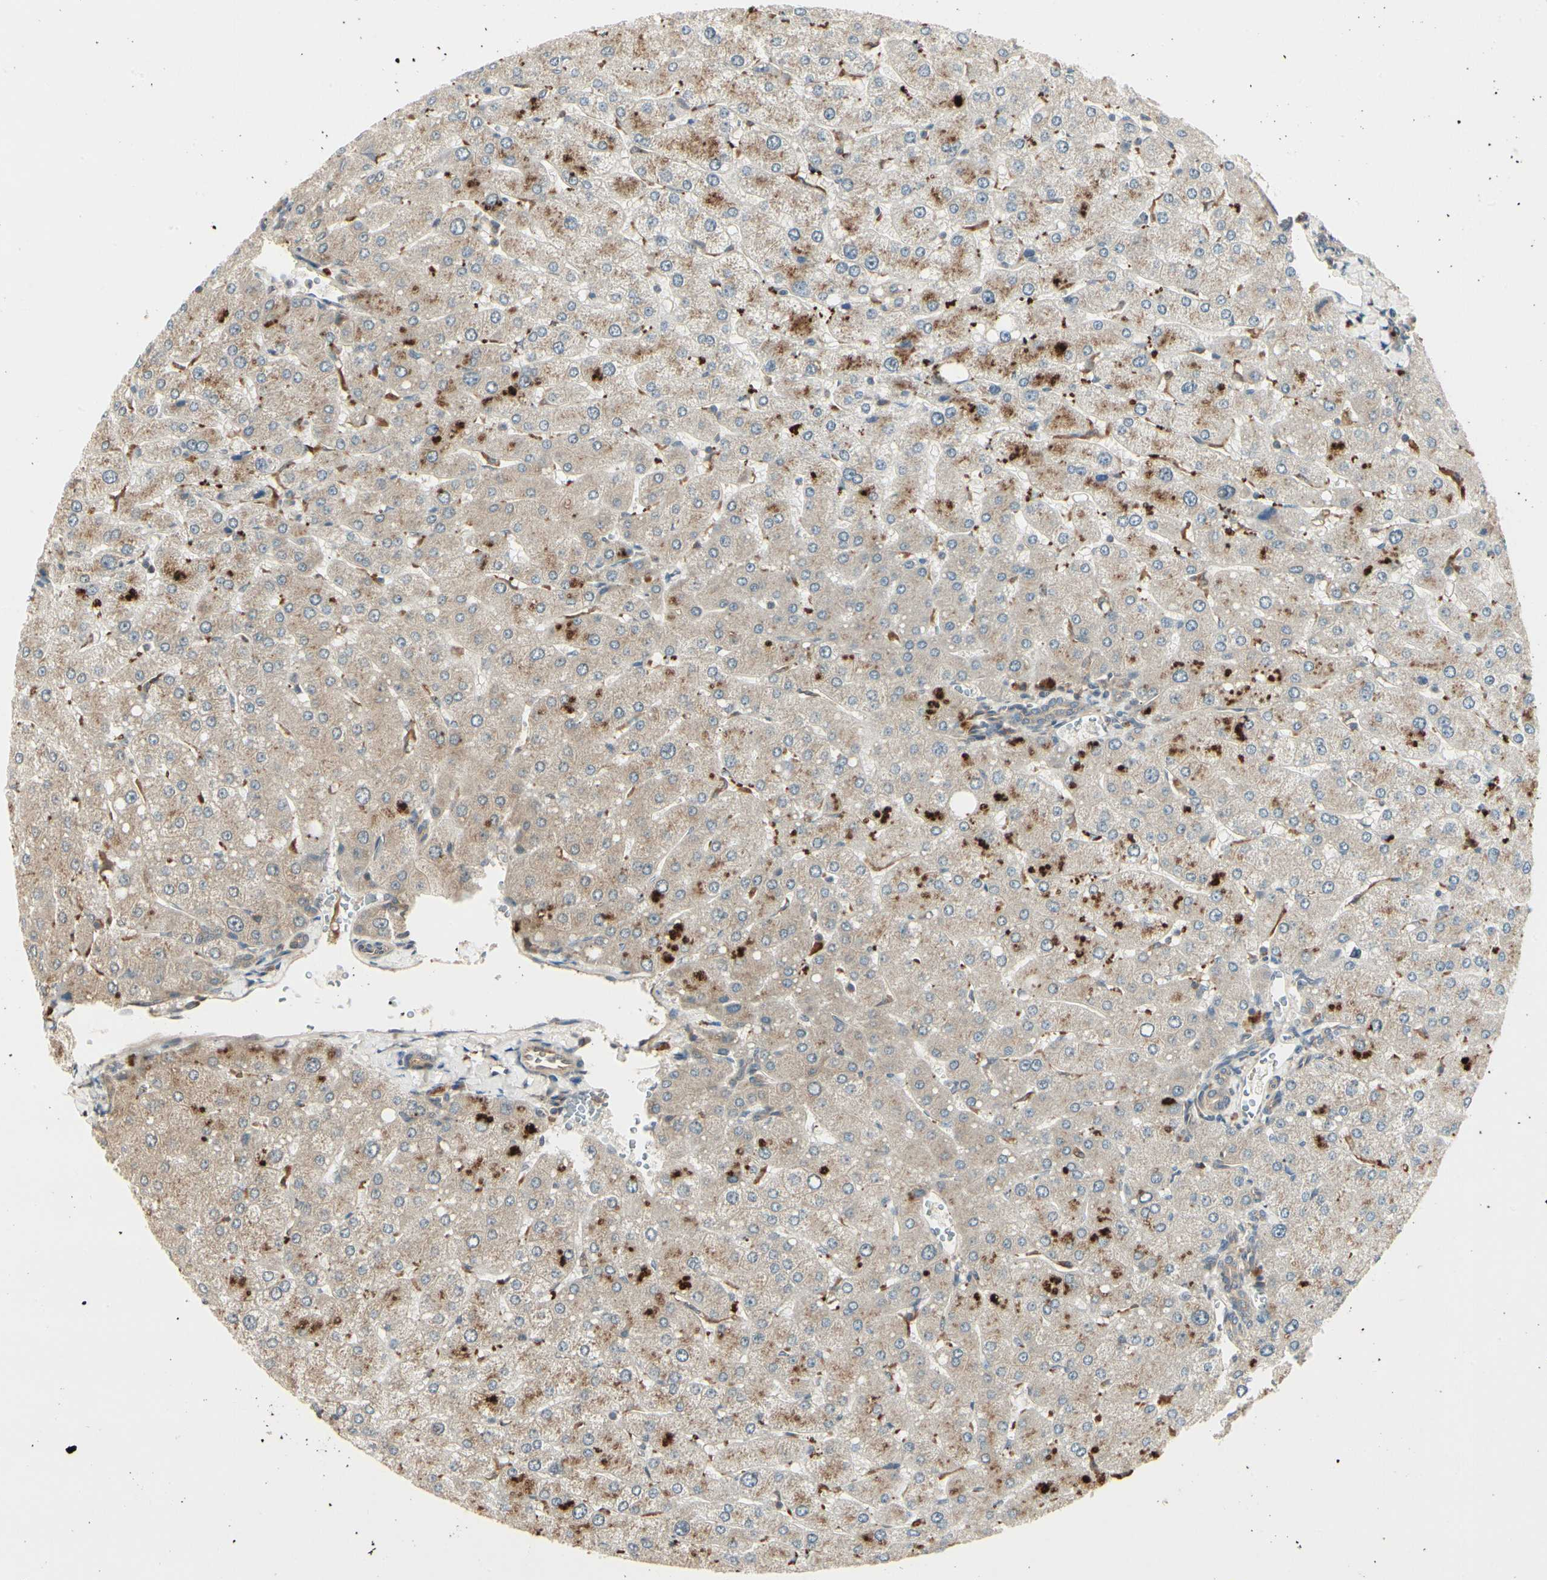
{"staining": {"intensity": "weak", "quantity": ">75%", "location": "cytoplasmic/membranous"}, "tissue": "liver", "cell_type": "Cholangiocytes", "image_type": "normal", "snomed": [{"axis": "morphology", "description": "Normal tissue, NOS"}, {"axis": "topography", "description": "Liver"}], "caption": "Protein staining of unremarkable liver exhibits weak cytoplasmic/membranous positivity in approximately >75% of cholangiocytes. (DAB = brown stain, brightfield microscopy at high magnification).", "gene": "RNF14", "patient": {"sex": "male", "age": 55}}